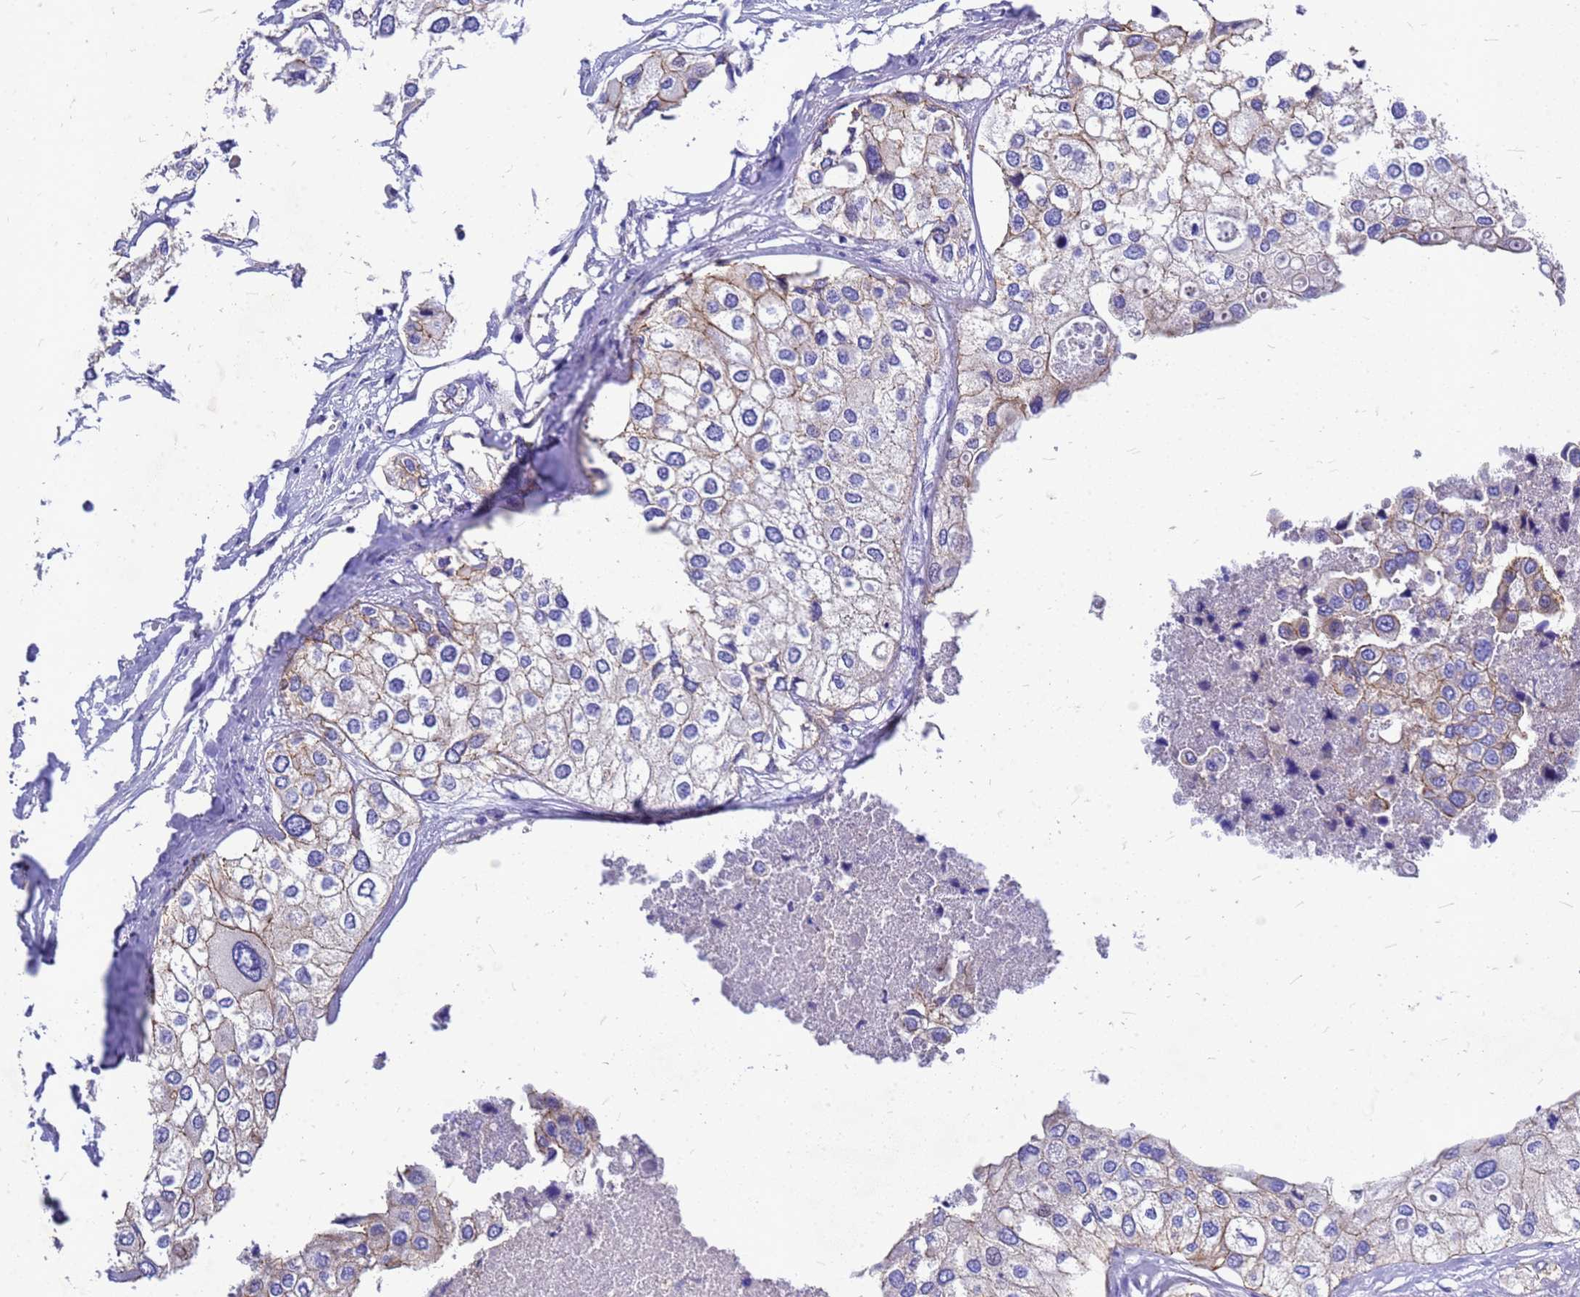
{"staining": {"intensity": "weak", "quantity": "25%-75%", "location": "cytoplasmic/membranous"}, "tissue": "urothelial cancer", "cell_type": "Tumor cells", "image_type": "cancer", "snomed": [{"axis": "morphology", "description": "Urothelial carcinoma, High grade"}, {"axis": "topography", "description": "Urinary bladder"}], "caption": "A micrograph of human urothelial carcinoma (high-grade) stained for a protein demonstrates weak cytoplasmic/membranous brown staining in tumor cells.", "gene": "FBXW5", "patient": {"sex": "male", "age": 64}}